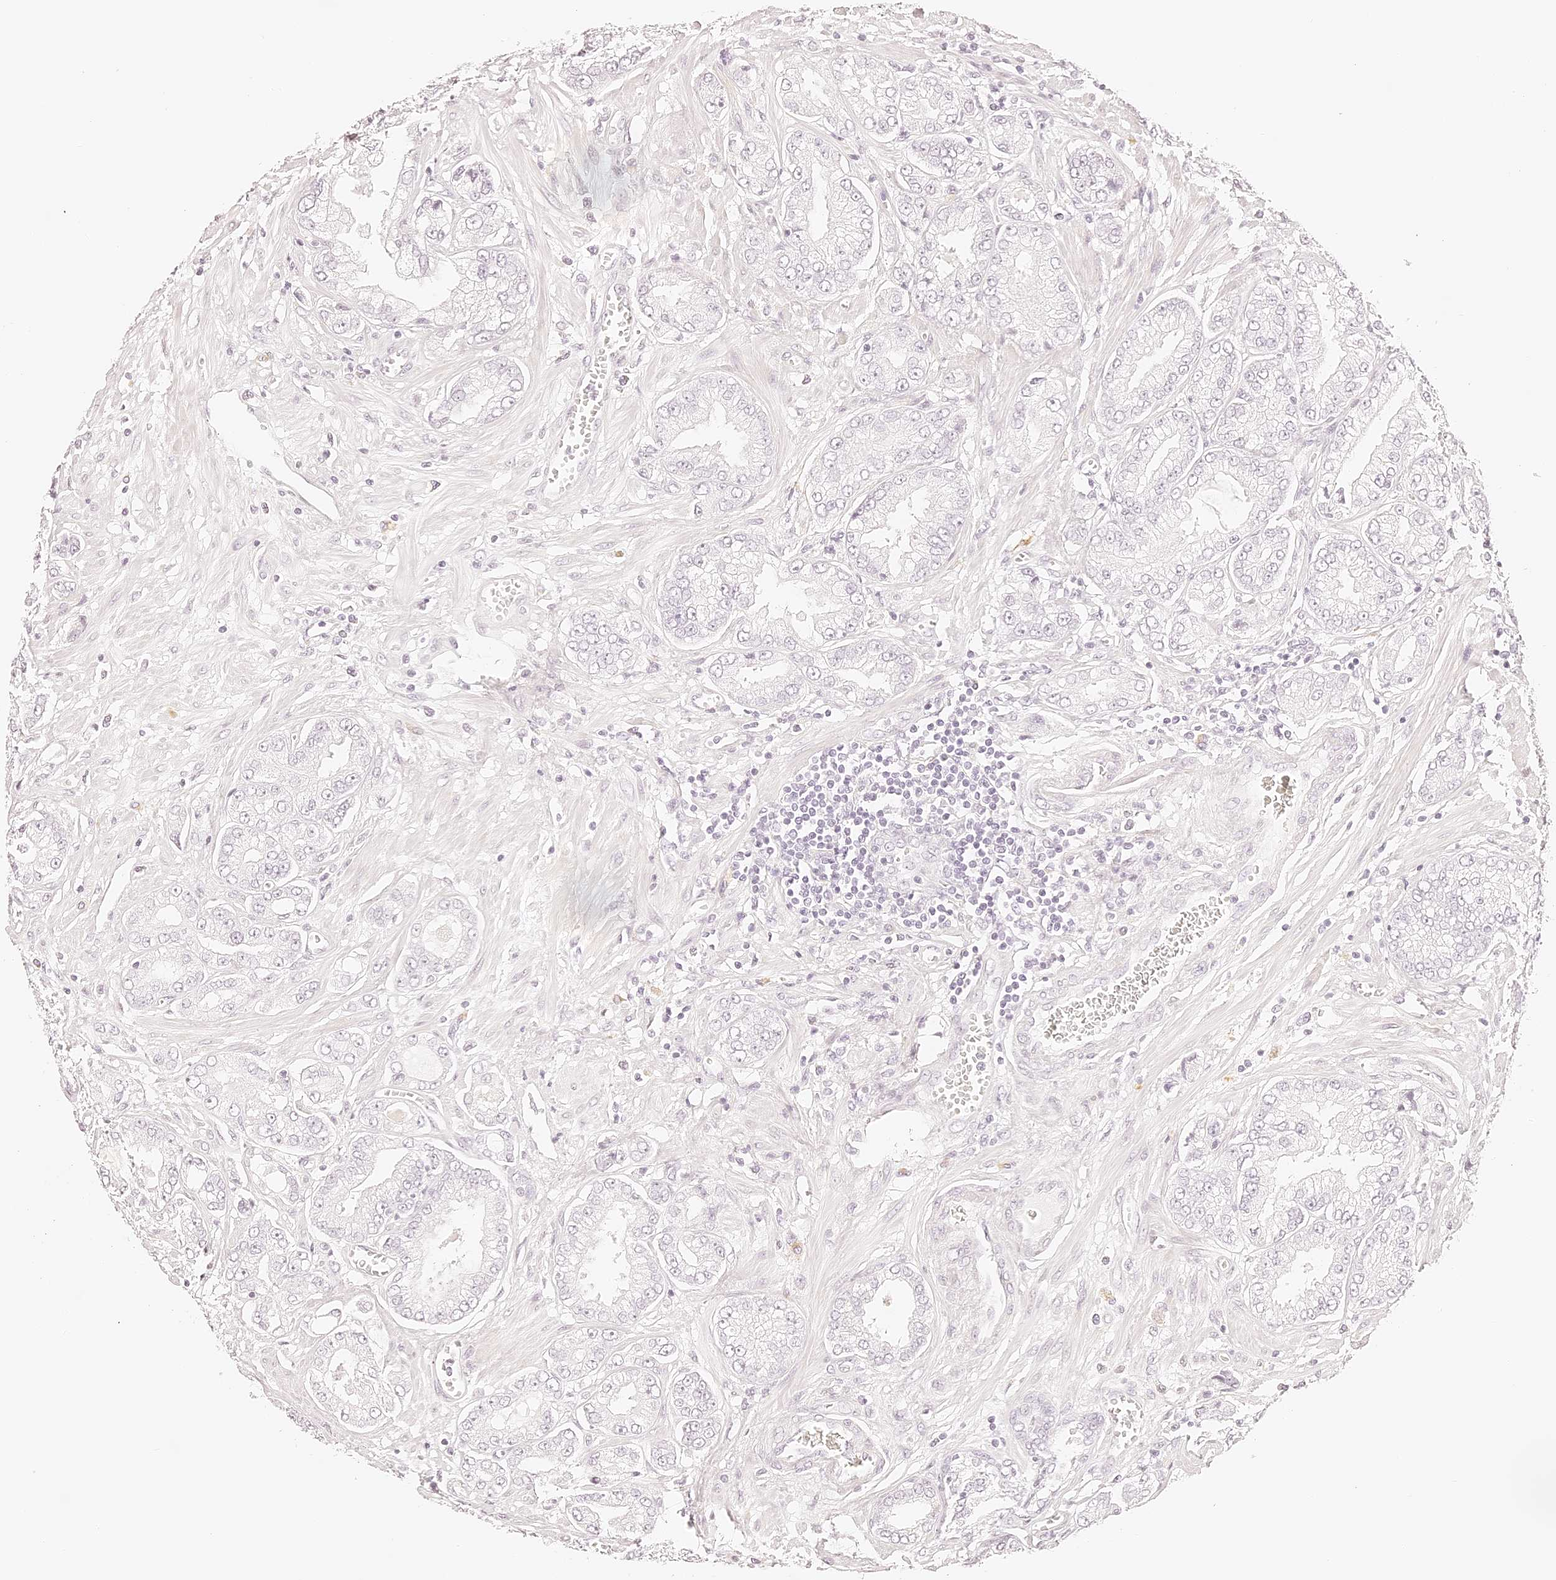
{"staining": {"intensity": "negative", "quantity": "none", "location": "none"}, "tissue": "prostate cancer", "cell_type": "Tumor cells", "image_type": "cancer", "snomed": [{"axis": "morphology", "description": "Adenocarcinoma, Low grade"}, {"axis": "topography", "description": "Prostate"}], "caption": "High magnification brightfield microscopy of adenocarcinoma (low-grade) (prostate) stained with DAB (brown) and counterstained with hematoxylin (blue): tumor cells show no significant expression.", "gene": "TRIM45", "patient": {"sex": "male", "age": 62}}